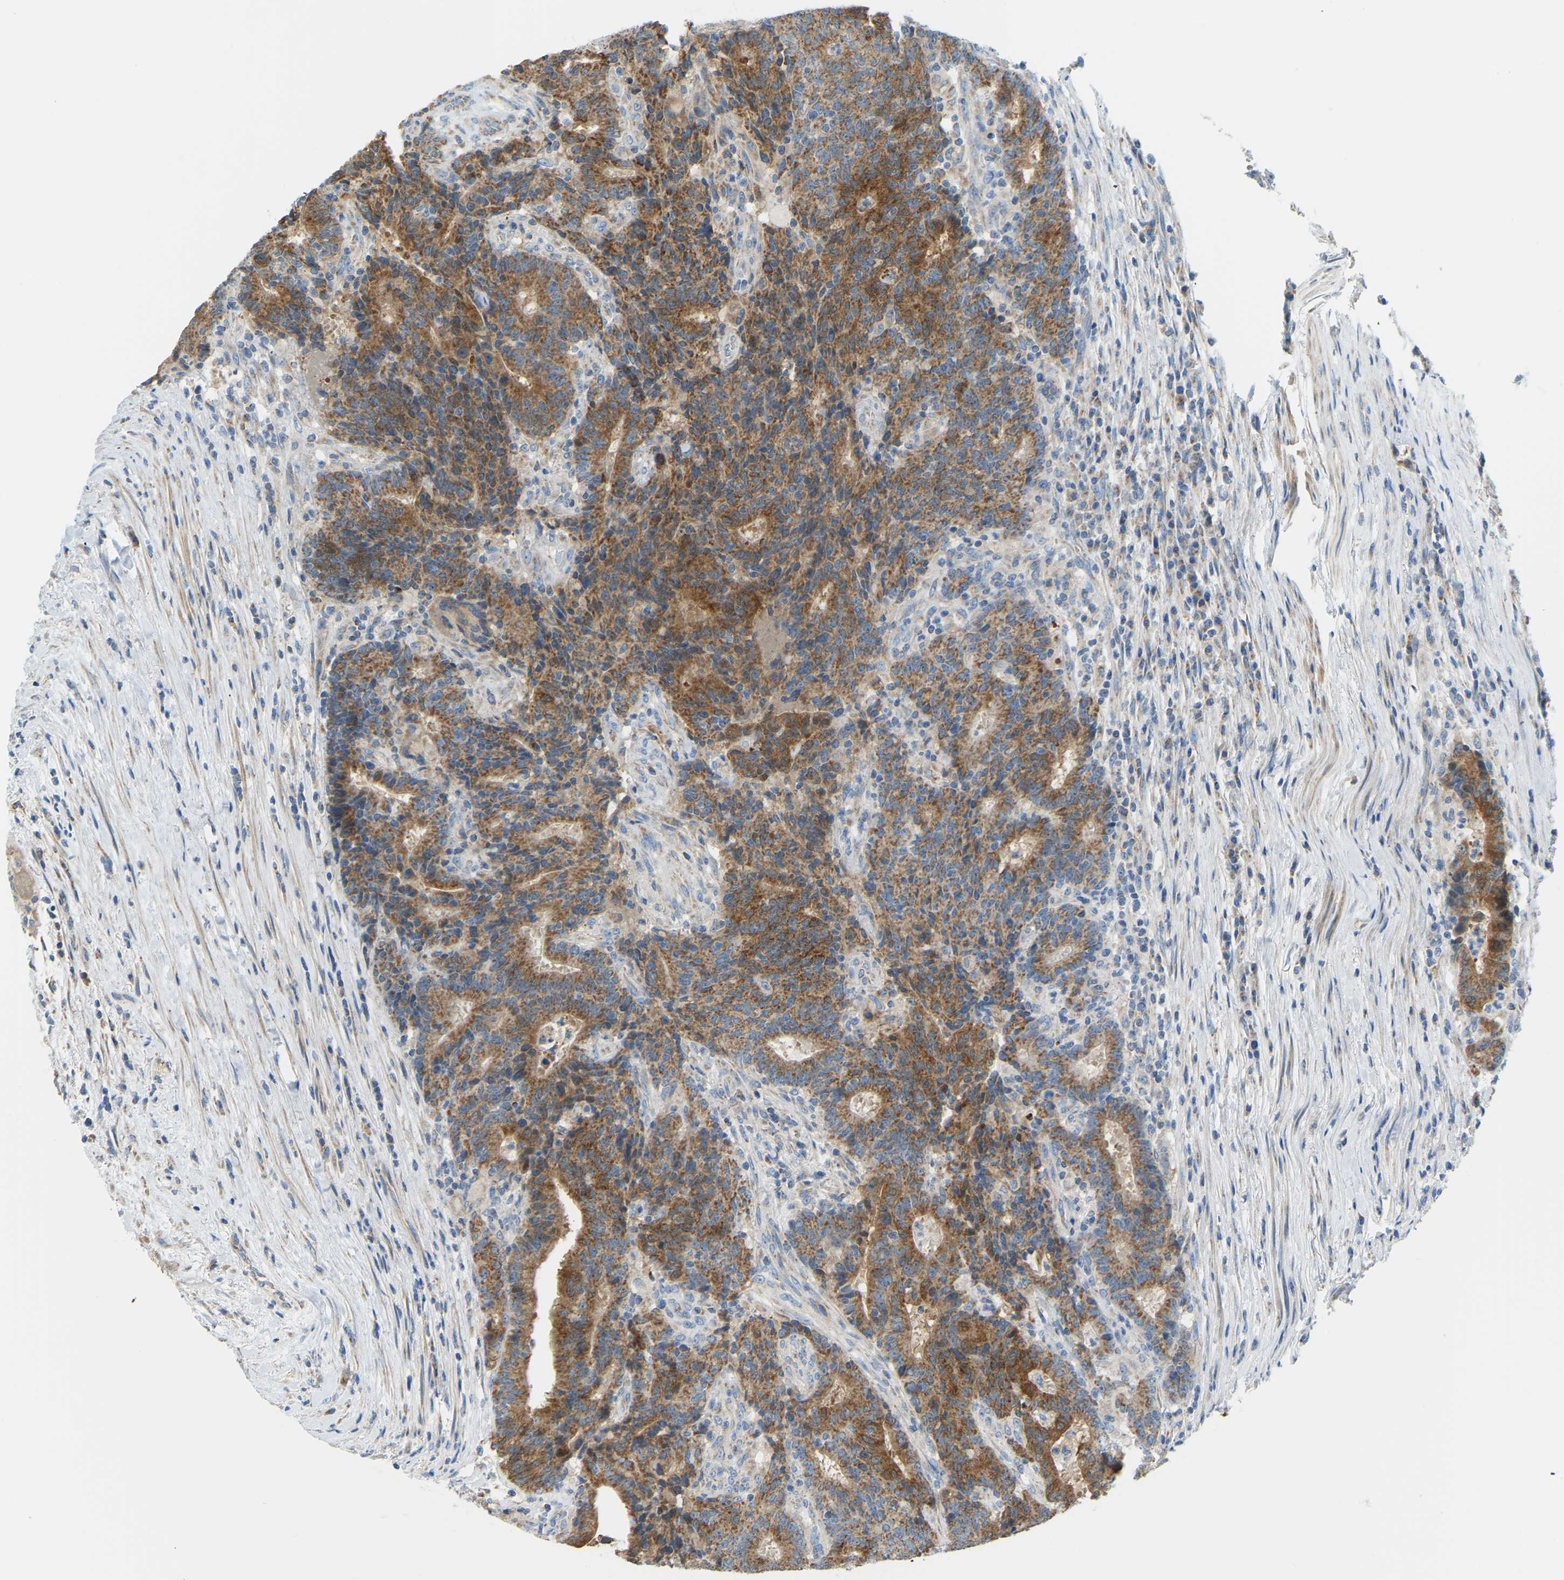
{"staining": {"intensity": "moderate", "quantity": ">75%", "location": "cytoplasmic/membranous"}, "tissue": "colorectal cancer", "cell_type": "Tumor cells", "image_type": "cancer", "snomed": [{"axis": "morphology", "description": "Normal tissue, NOS"}, {"axis": "morphology", "description": "Adenocarcinoma, NOS"}, {"axis": "topography", "description": "Colon"}], "caption": "Tumor cells exhibit moderate cytoplasmic/membranous expression in about >75% of cells in colorectal cancer (adenocarcinoma).", "gene": "GDA", "patient": {"sex": "female", "age": 75}}